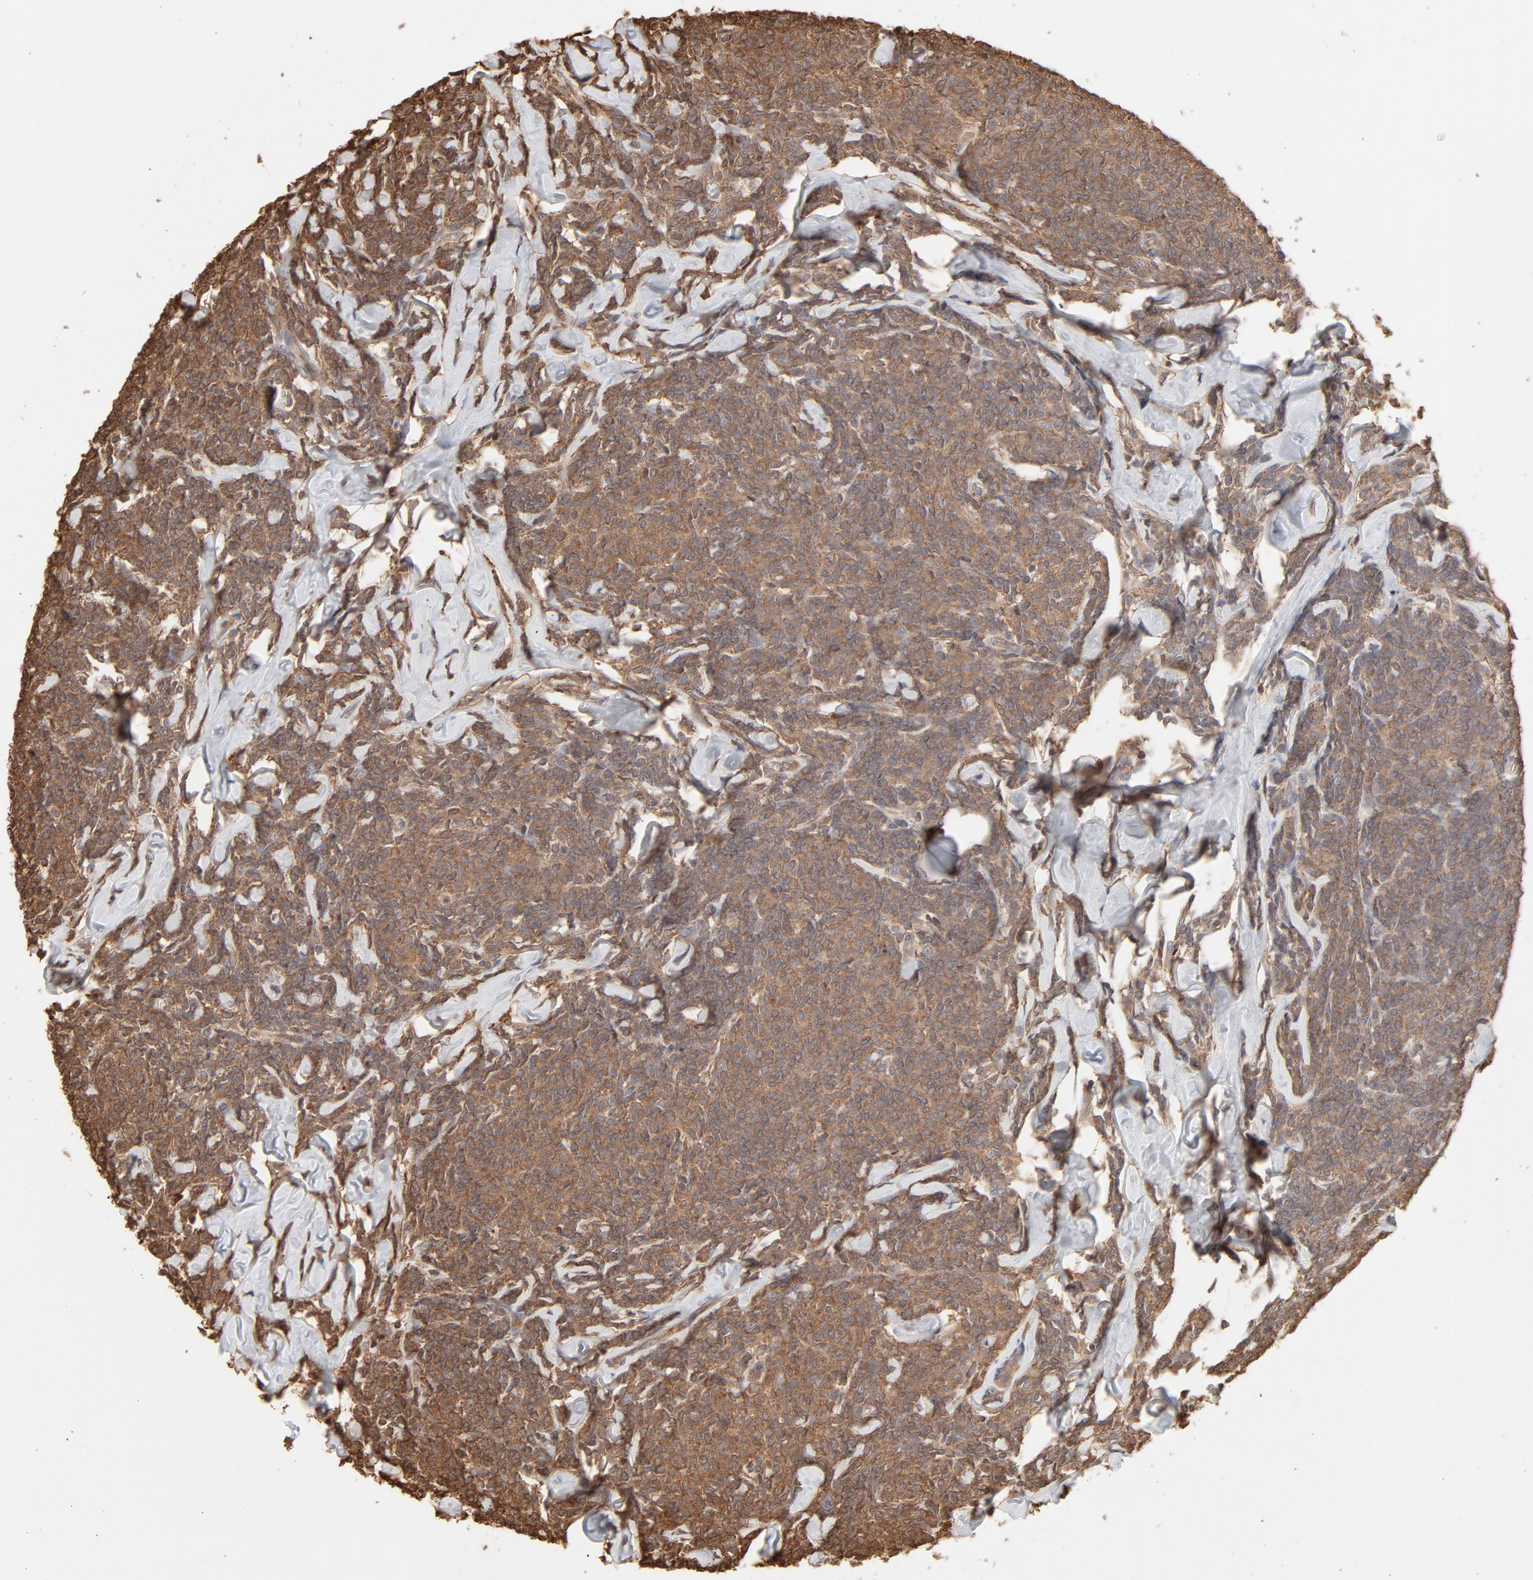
{"staining": {"intensity": "moderate", "quantity": ">75%", "location": "cytoplasmic/membranous"}, "tissue": "lymphoma", "cell_type": "Tumor cells", "image_type": "cancer", "snomed": [{"axis": "morphology", "description": "Malignant lymphoma, non-Hodgkin's type, Low grade"}, {"axis": "topography", "description": "Lymph node"}], "caption": "This micrograph demonstrates immunohistochemistry (IHC) staining of human lymphoma, with medium moderate cytoplasmic/membranous expression in about >75% of tumor cells.", "gene": "PPP2CA", "patient": {"sex": "female", "age": 56}}